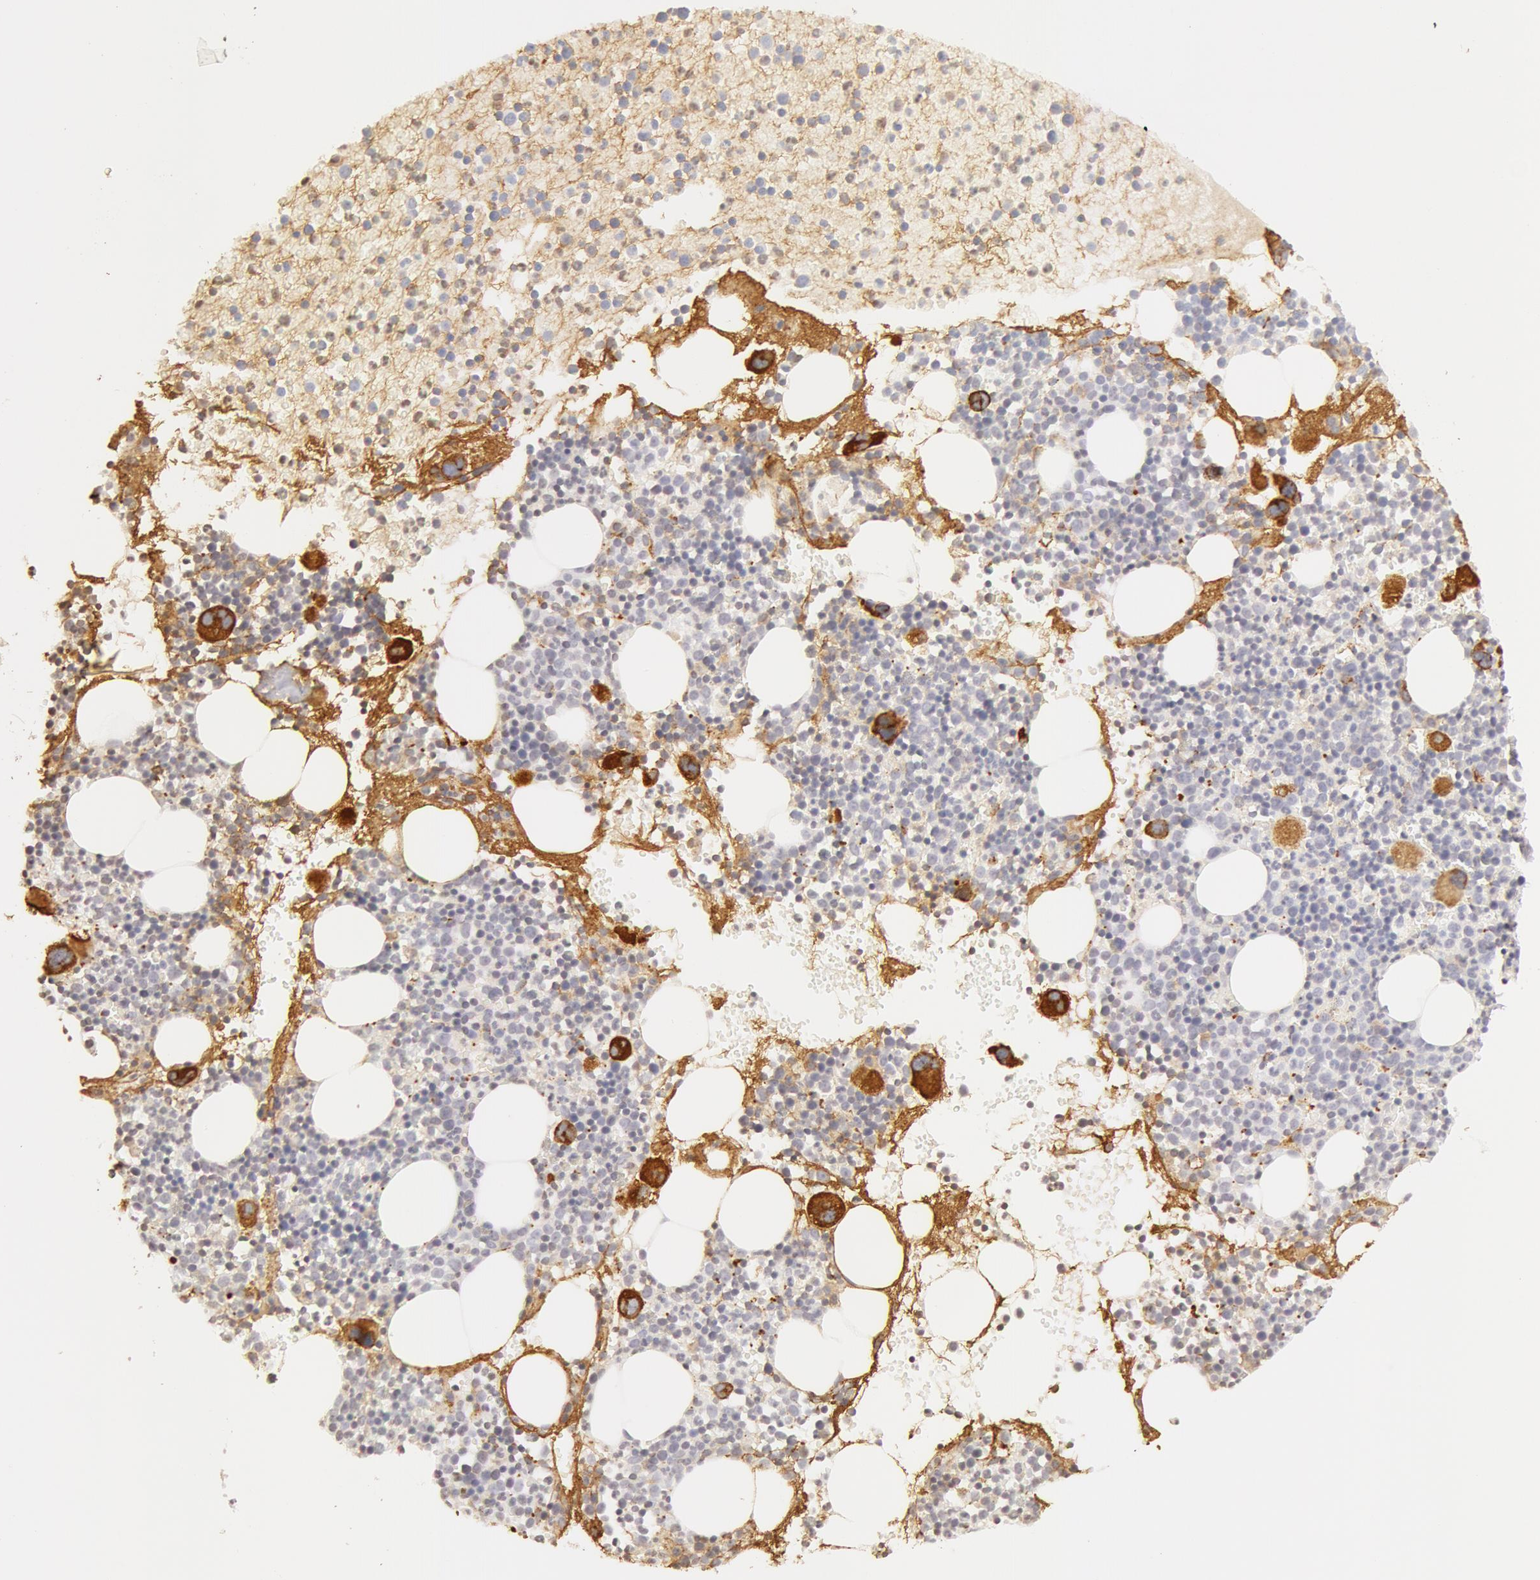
{"staining": {"intensity": "strong", "quantity": "<25%", "location": "cytoplasmic/membranous"}, "tissue": "bone marrow", "cell_type": "Hematopoietic cells", "image_type": "normal", "snomed": [{"axis": "morphology", "description": "Normal tissue, NOS"}, {"axis": "topography", "description": "Bone marrow"}], "caption": "Bone marrow stained with IHC reveals strong cytoplasmic/membranous positivity in about <25% of hematopoietic cells. (DAB (3,3'-diaminobenzidine) = brown stain, brightfield microscopy at high magnification).", "gene": "VWF", "patient": {"sex": "male", "age": 34}}